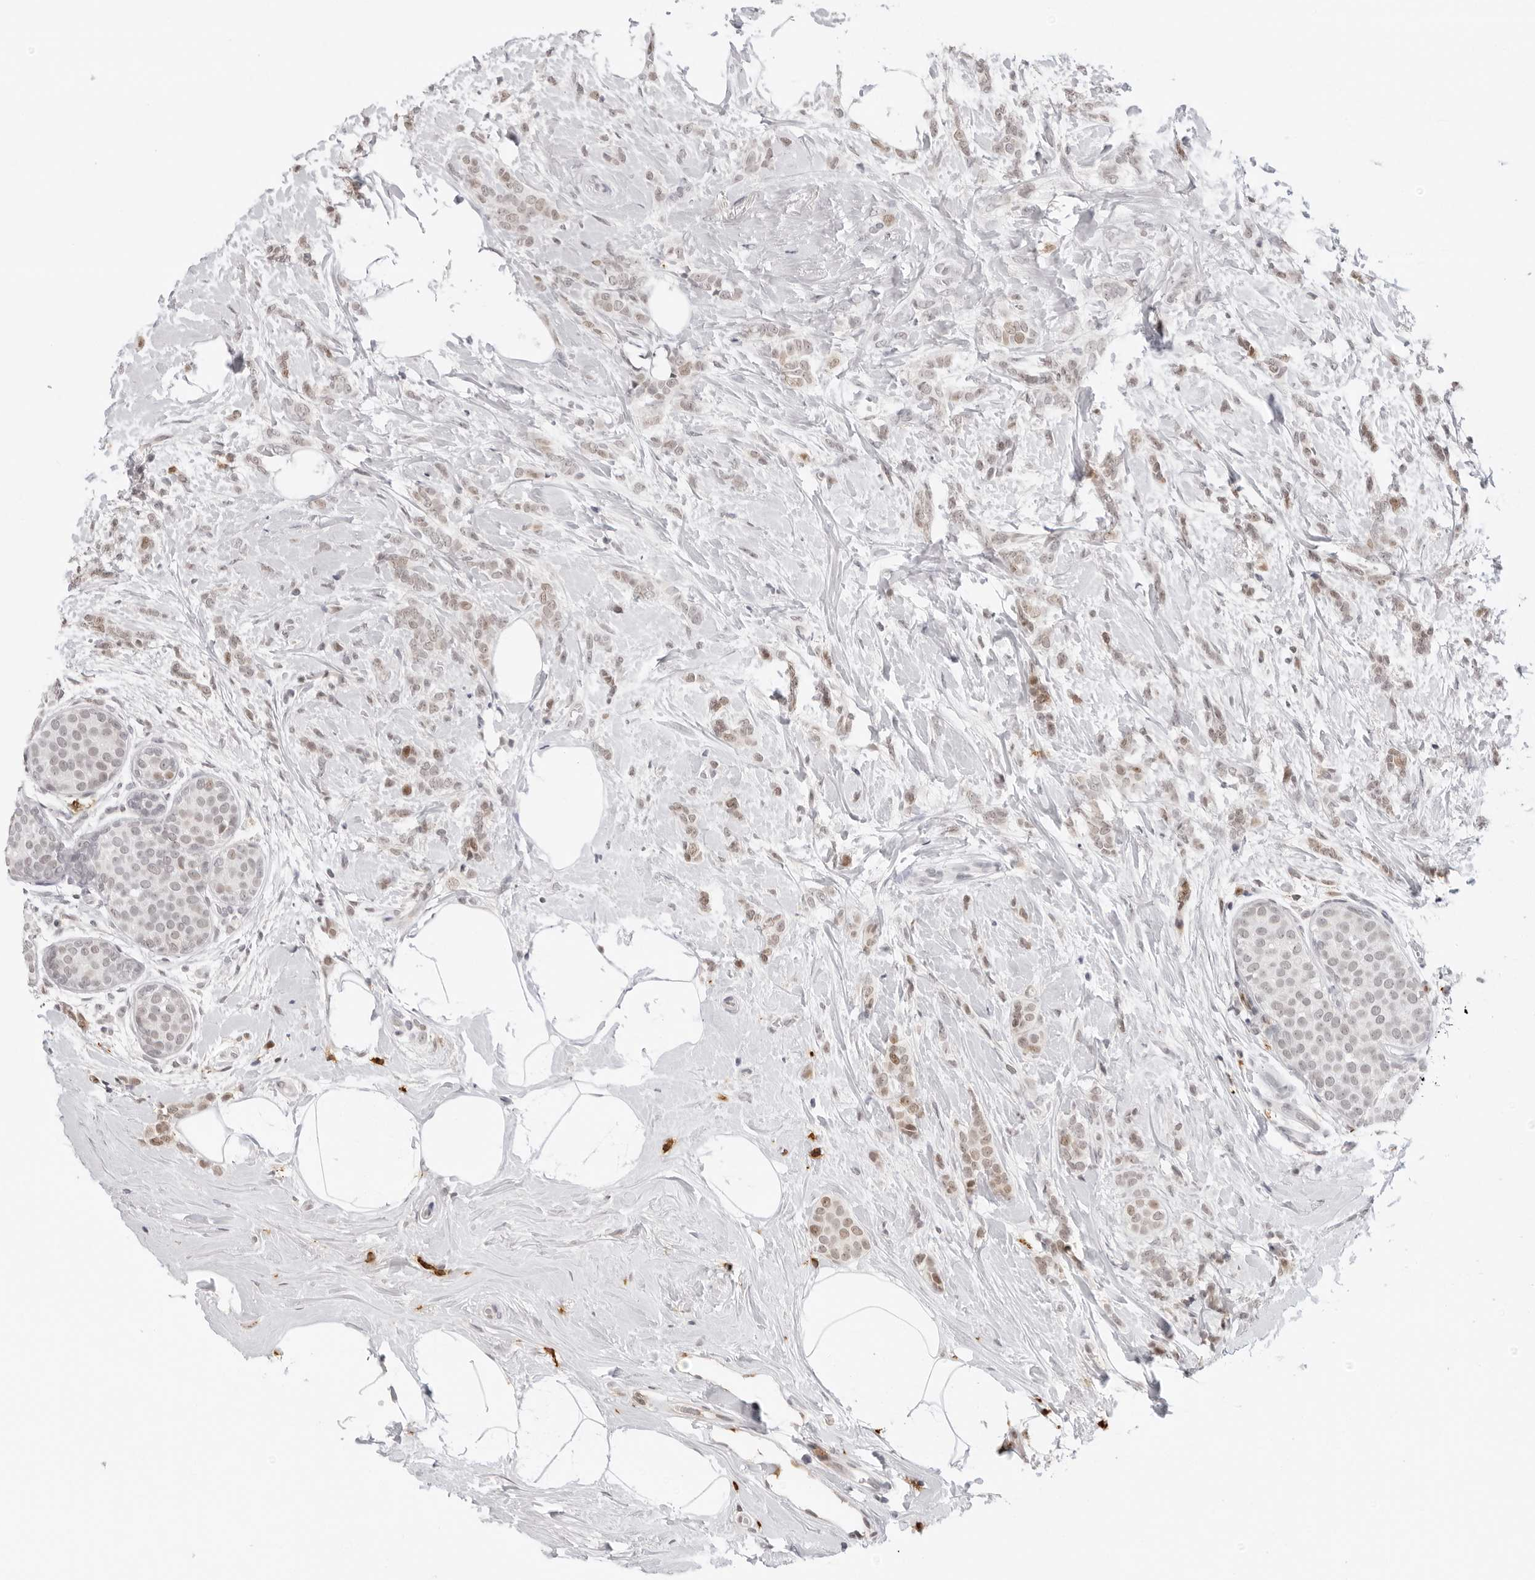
{"staining": {"intensity": "weak", "quantity": "25%-75%", "location": "nuclear"}, "tissue": "breast cancer", "cell_type": "Tumor cells", "image_type": "cancer", "snomed": [{"axis": "morphology", "description": "Lobular carcinoma, in situ"}, {"axis": "morphology", "description": "Lobular carcinoma"}, {"axis": "topography", "description": "Breast"}], "caption": "A brown stain labels weak nuclear positivity of a protein in human breast cancer (lobular carcinoma in situ) tumor cells.", "gene": "MSH6", "patient": {"sex": "female", "age": 41}}